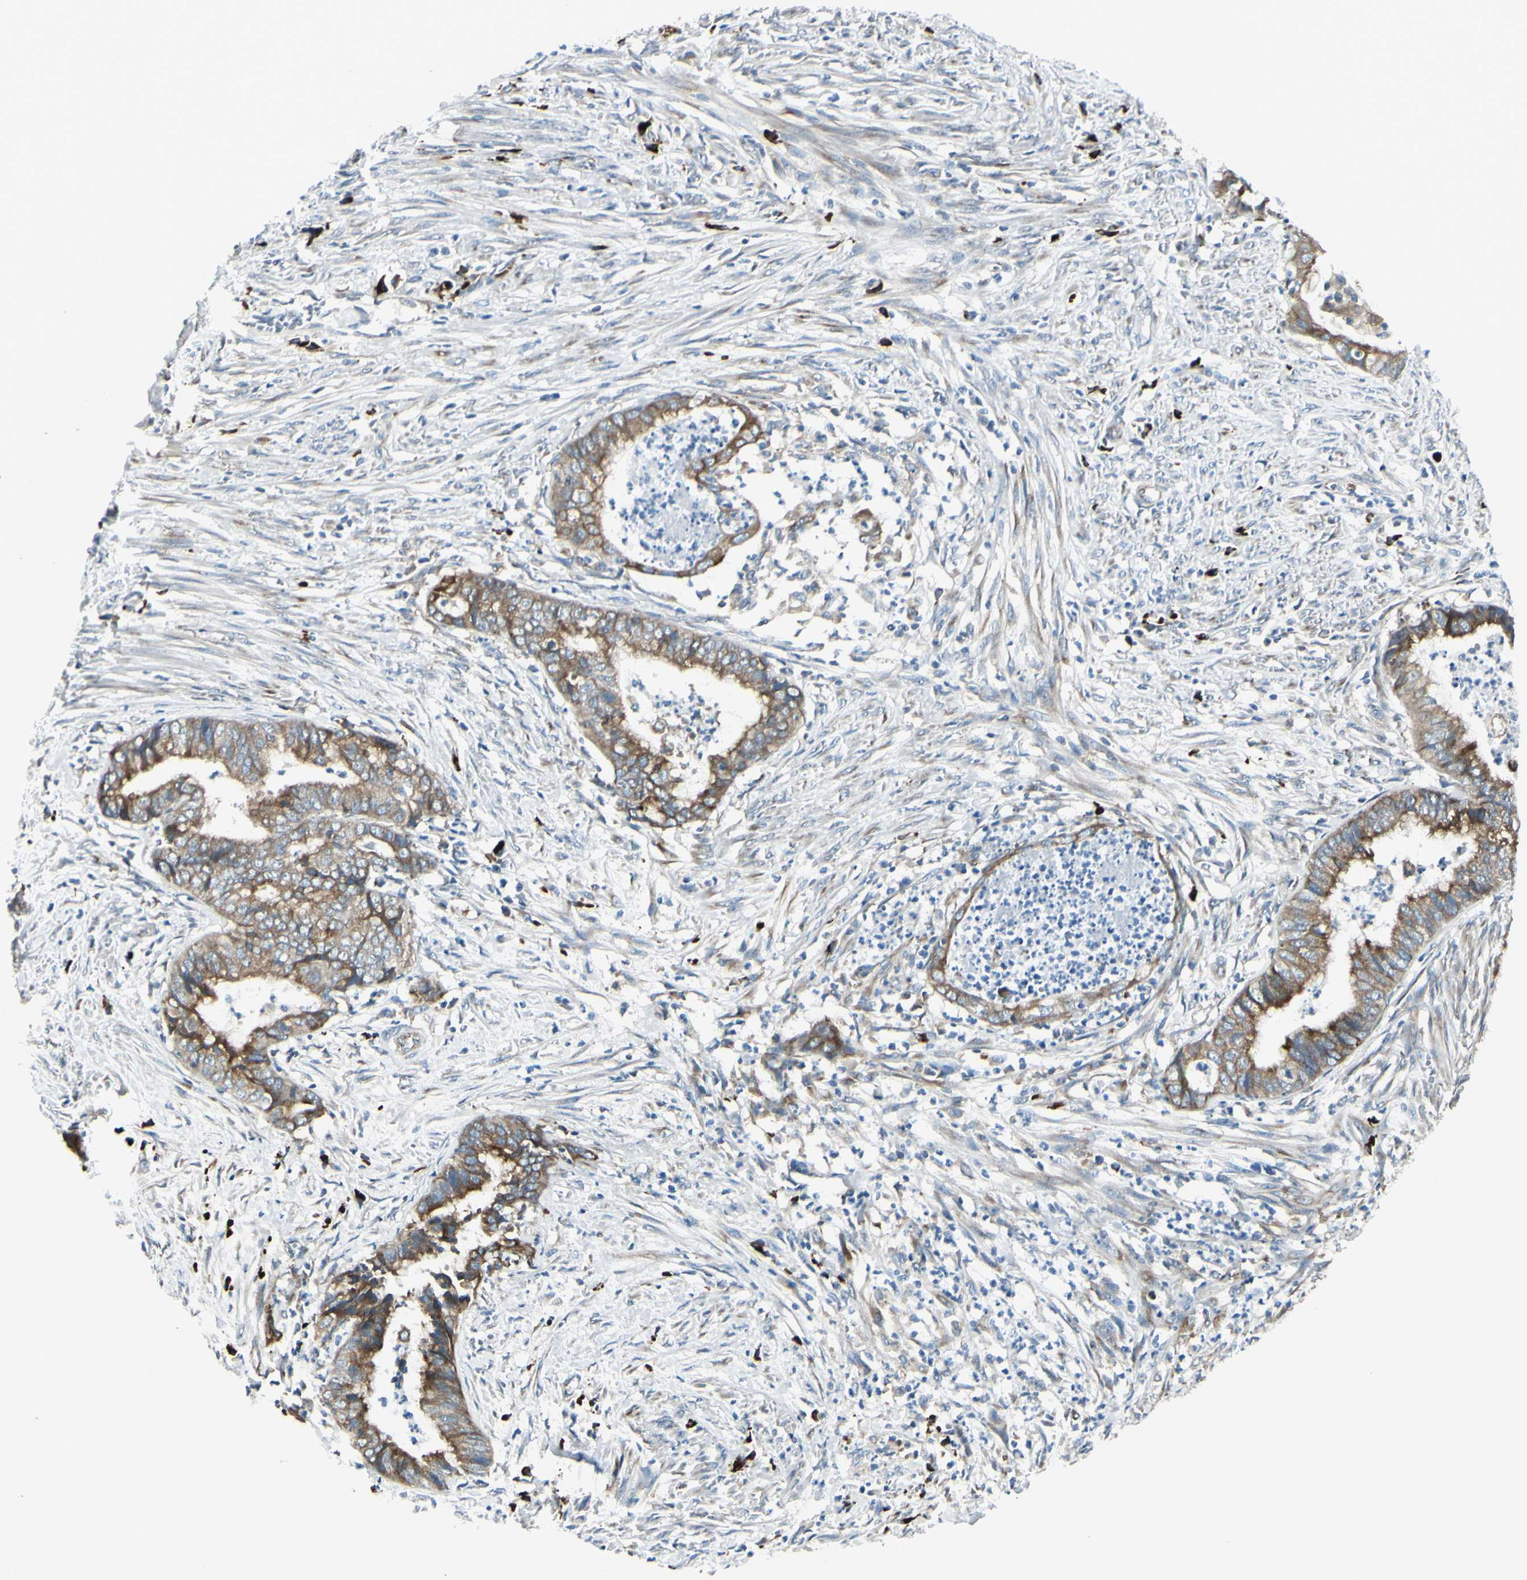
{"staining": {"intensity": "moderate", "quantity": ">75%", "location": "cytoplasmic/membranous"}, "tissue": "endometrial cancer", "cell_type": "Tumor cells", "image_type": "cancer", "snomed": [{"axis": "morphology", "description": "Necrosis, NOS"}, {"axis": "morphology", "description": "Adenocarcinoma, NOS"}, {"axis": "topography", "description": "Endometrium"}], "caption": "Protein analysis of endometrial adenocarcinoma tissue demonstrates moderate cytoplasmic/membranous expression in approximately >75% of tumor cells. Nuclei are stained in blue.", "gene": "SELENOS", "patient": {"sex": "female", "age": 79}}